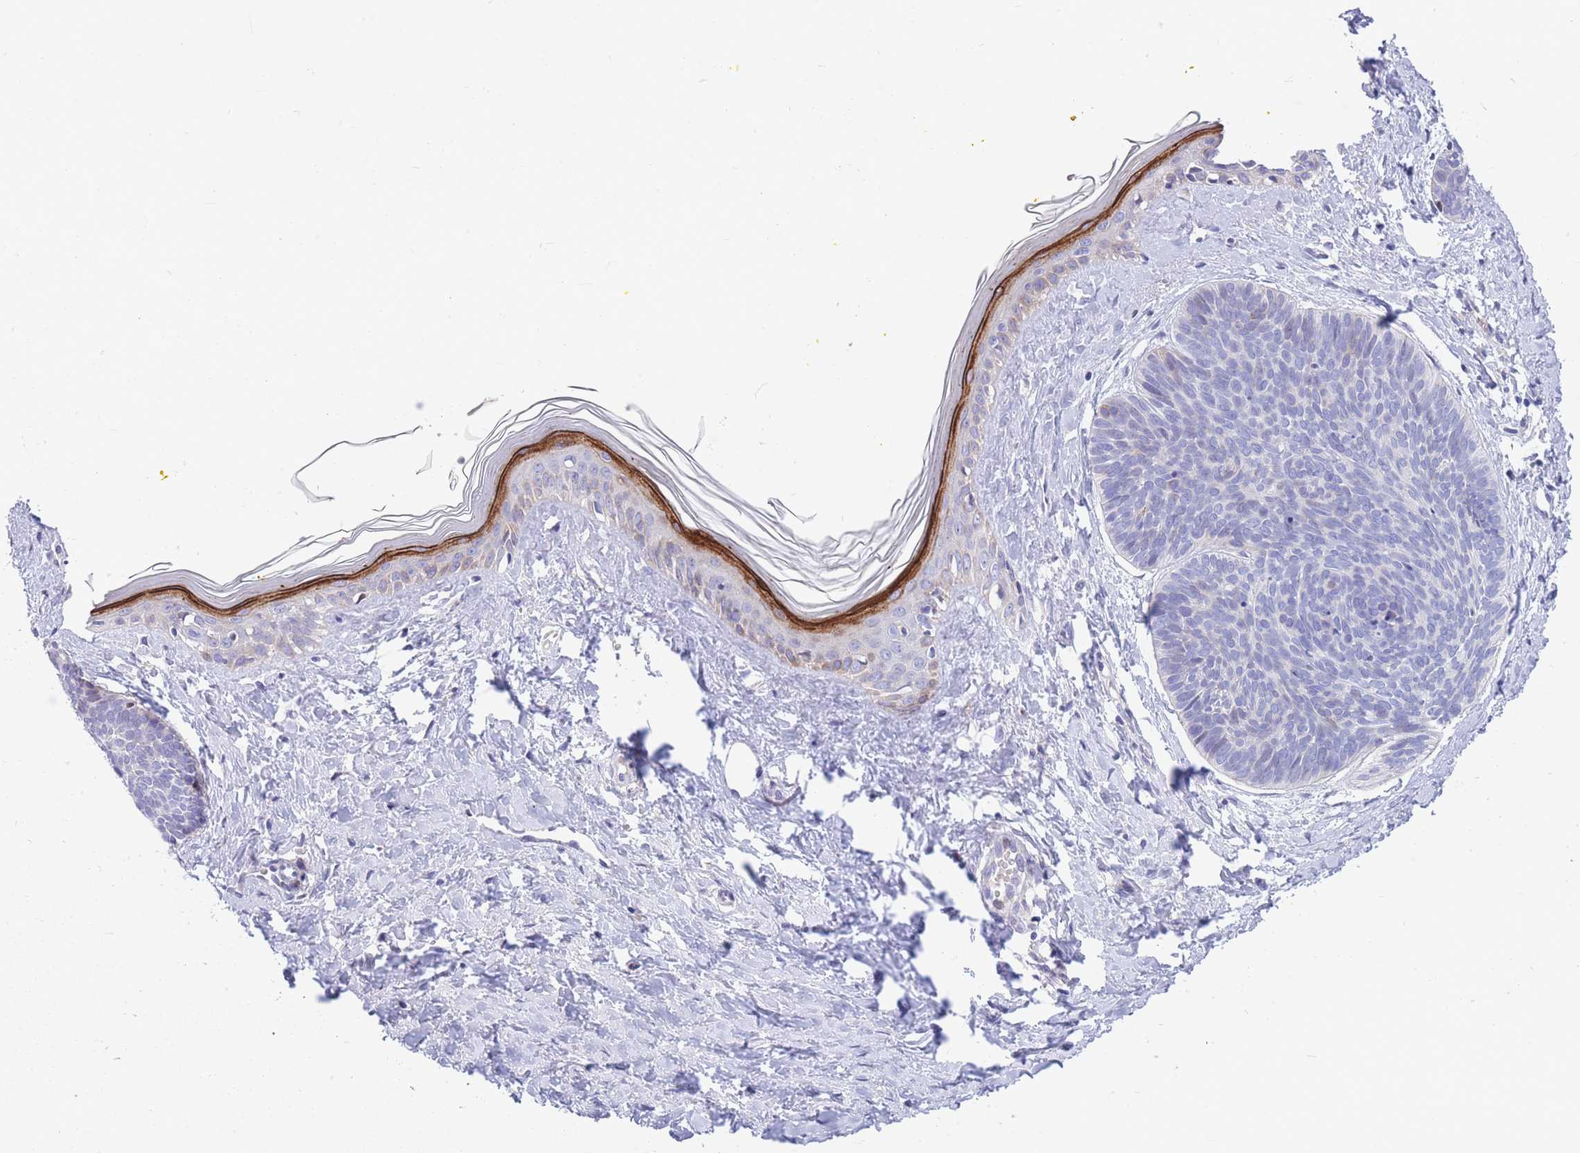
{"staining": {"intensity": "negative", "quantity": "none", "location": "none"}, "tissue": "skin cancer", "cell_type": "Tumor cells", "image_type": "cancer", "snomed": [{"axis": "morphology", "description": "Basal cell carcinoma"}, {"axis": "topography", "description": "Skin"}], "caption": "Immunohistochemistry histopathology image of human skin basal cell carcinoma stained for a protein (brown), which shows no expression in tumor cells.", "gene": "SHCBP1", "patient": {"sex": "female", "age": 81}}